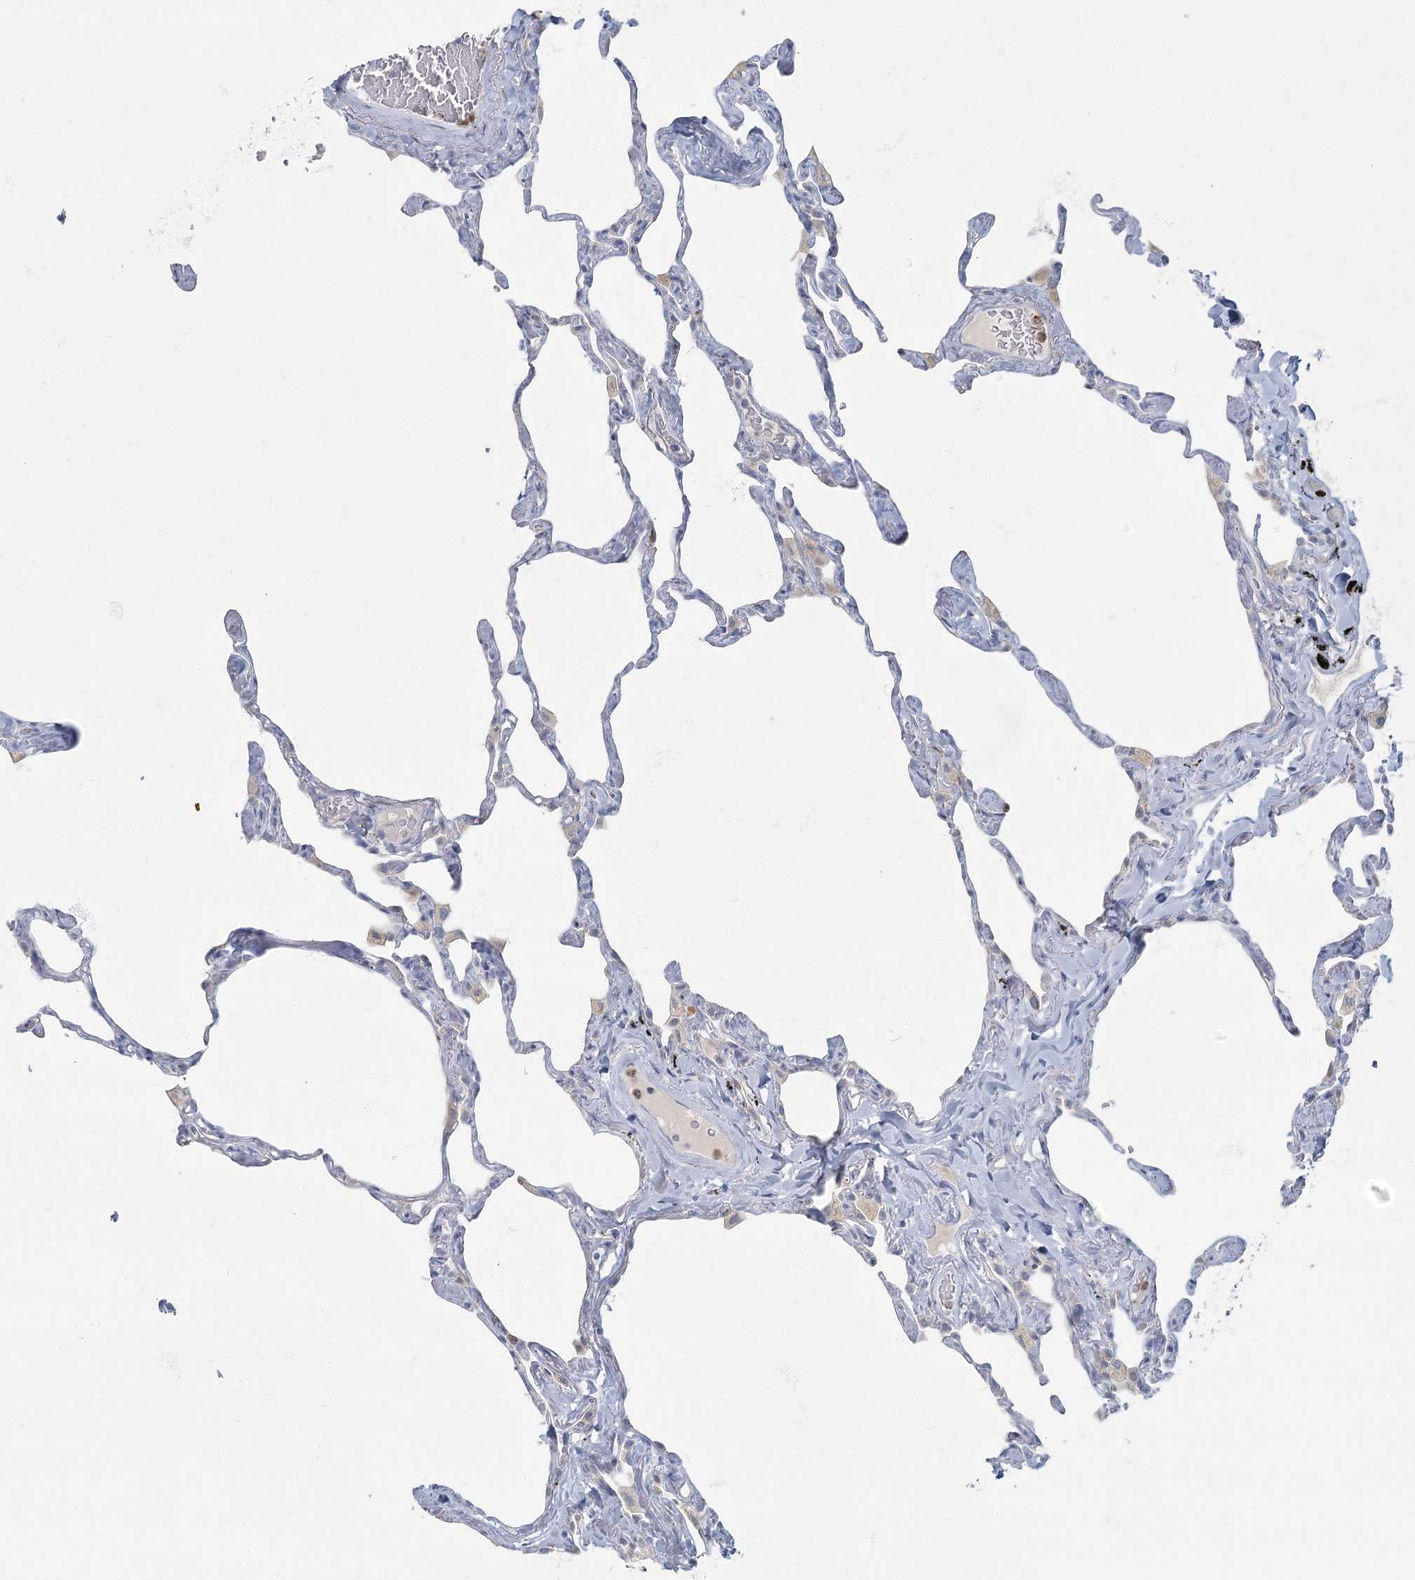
{"staining": {"intensity": "negative", "quantity": "none", "location": "none"}, "tissue": "lung", "cell_type": "Alveolar cells", "image_type": "normal", "snomed": [{"axis": "morphology", "description": "Normal tissue, NOS"}, {"axis": "topography", "description": "Lung"}], "caption": "Immunohistochemistry image of normal lung: human lung stained with DAB (3,3'-diaminobenzidine) displays no significant protein positivity in alveolar cells.", "gene": "FAM110C", "patient": {"sex": "male", "age": 65}}